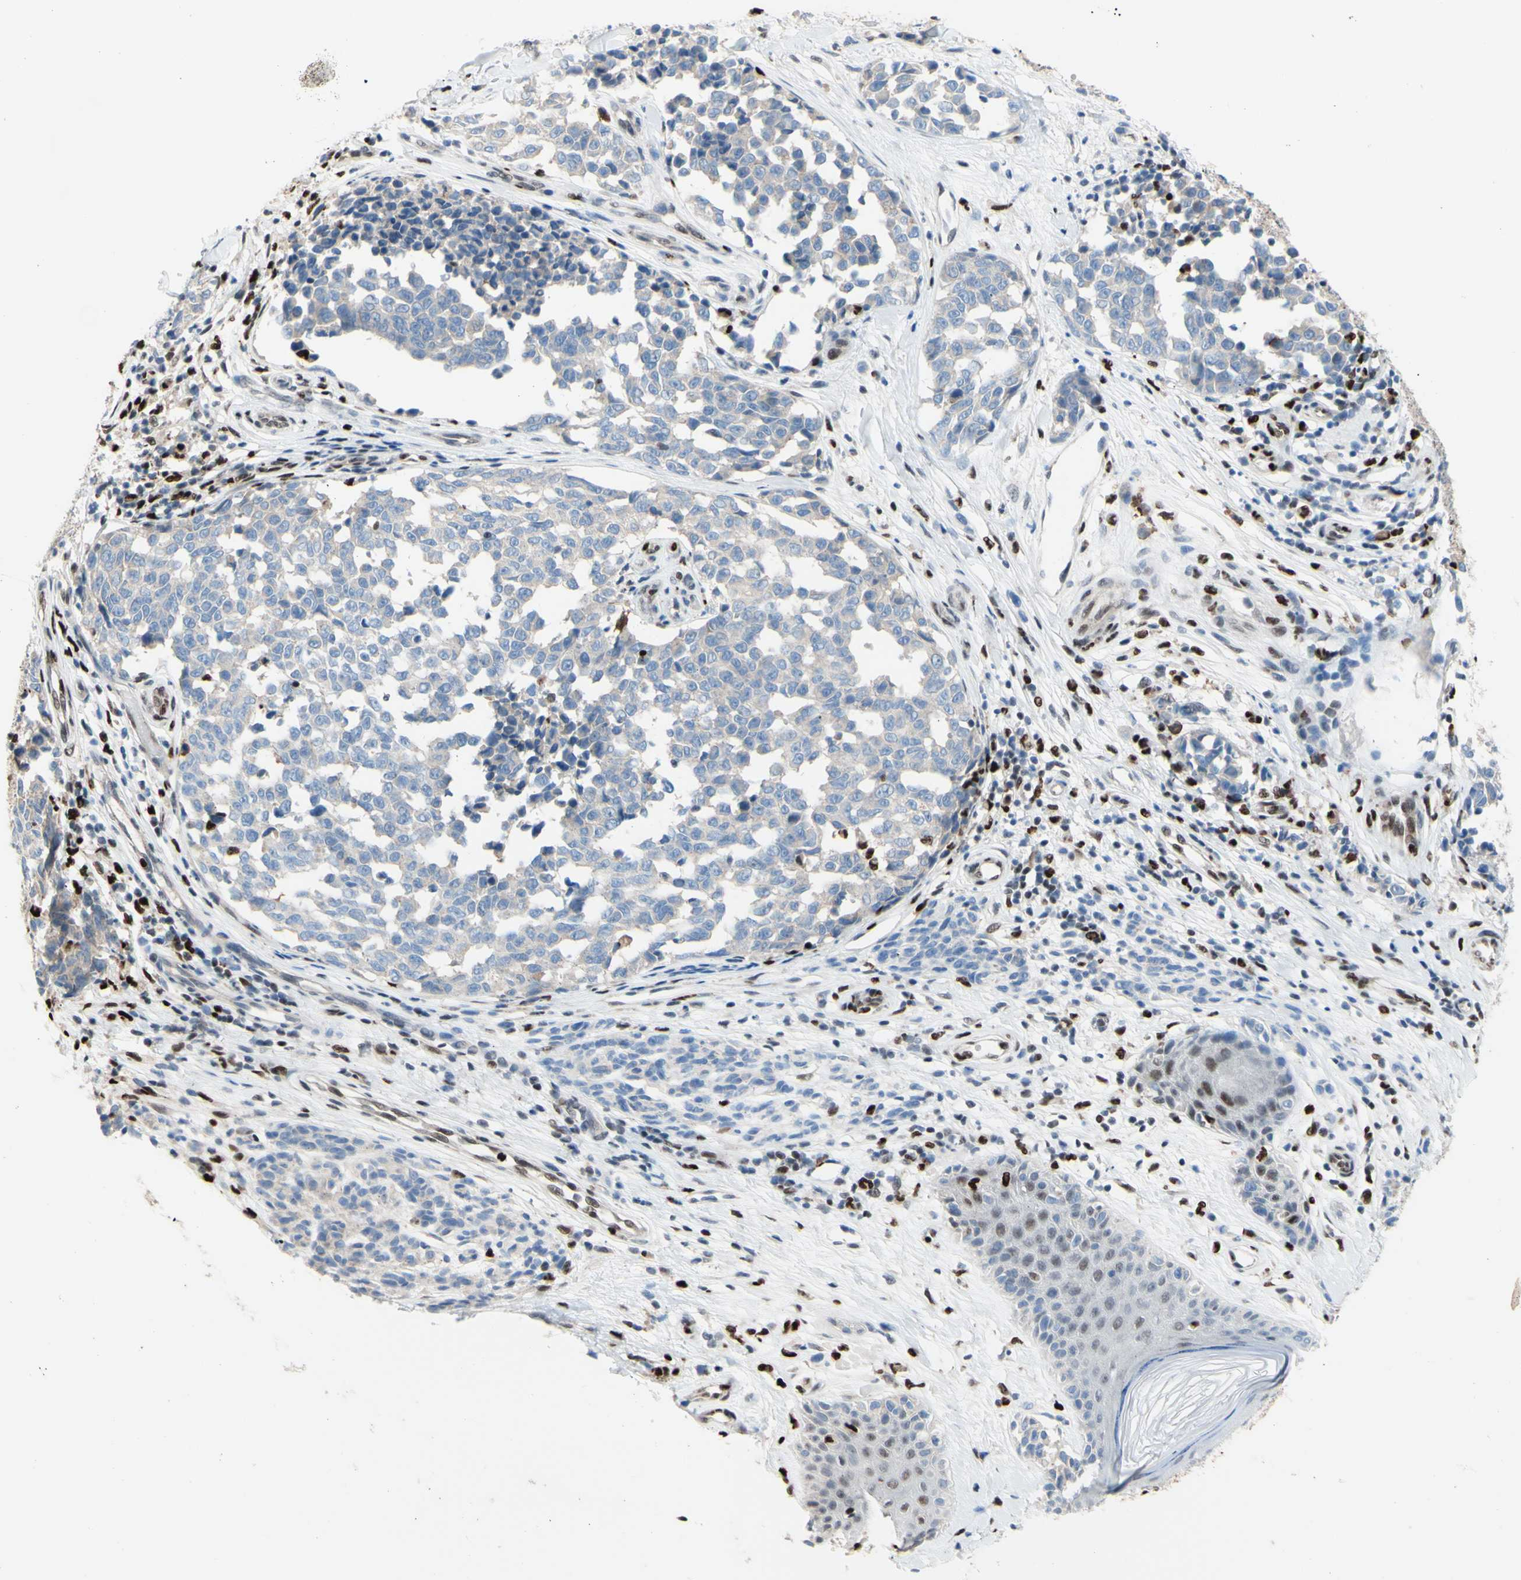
{"staining": {"intensity": "weak", "quantity": ">75%", "location": "cytoplasmic/membranous"}, "tissue": "melanoma", "cell_type": "Tumor cells", "image_type": "cancer", "snomed": [{"axis": "morphology", "description": "Malignant melanoma, NOS"}, {"axis": "topography", "description": "Skin"}], "caption": "Human malignant melanoma stained for a protein (brown) demonstrates weak cytoplasmic/membranous positive positivity in about >75% of tumor cells.", "gene": "EED", "patient": {"sex": "female", "age": 64}}